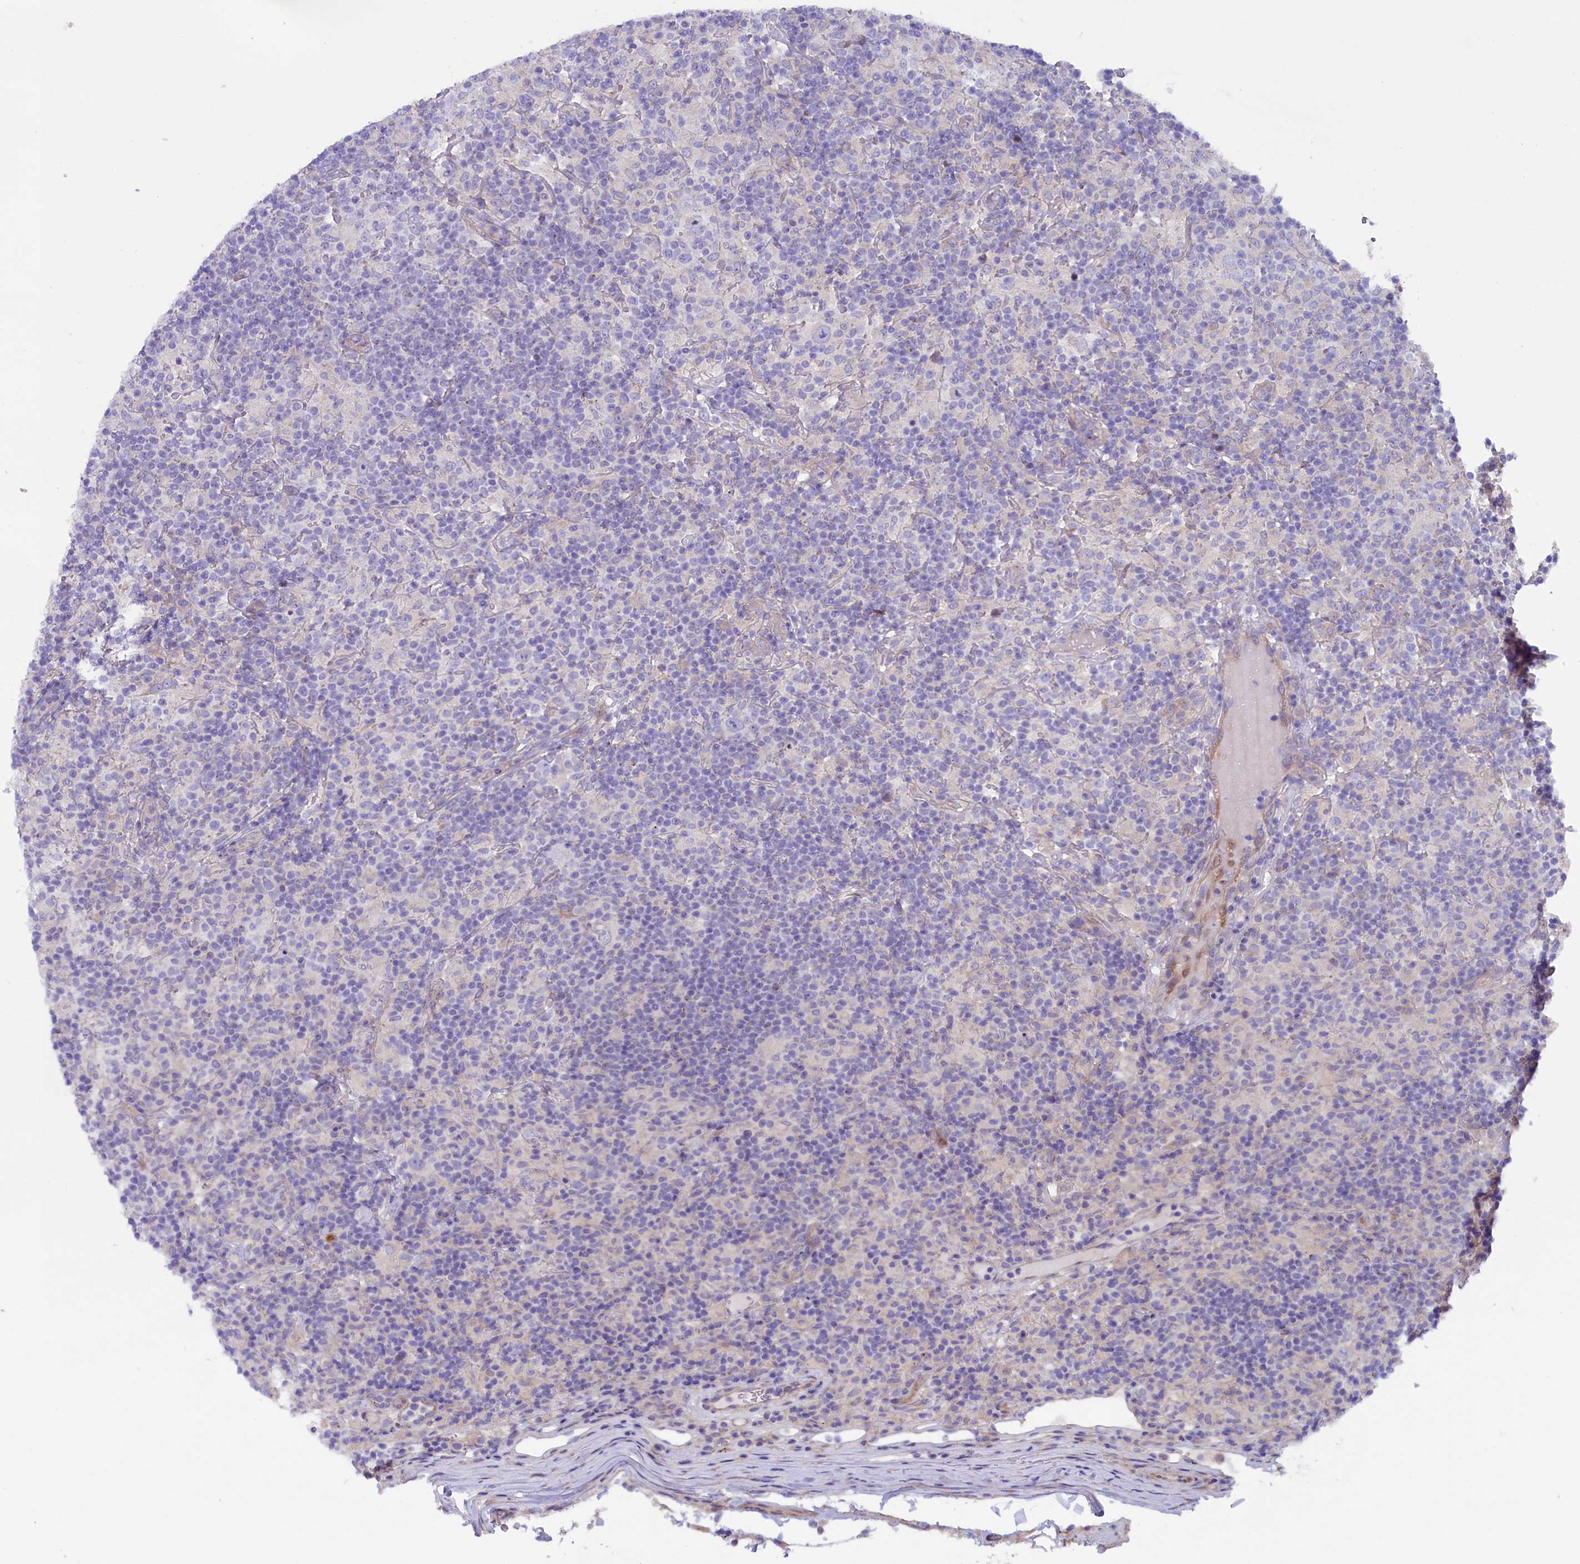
{"staining": {"intensity": "negative", "quantity": "none", "location": "none"}, "tissue": "lymphoma", "cell_type": "Tumor cells", "image_type": "cancer", "snomed": [{"axis": "morphology", "description": "Hodgkin's disease, NOS"}, {"axis": "topography", "description": "Lymph node"}], "caption": "High power microscopy image of an IHC photomicrograph of Hodgkin's disease, revealing no significant expression in tumor cells. (Stains: DAB (3,3'-diaminobenzidine) IHC with hematoxylin counter stain, Microscopy: brightfield microscopy at high magnification).", "gene": "GPR108", "patient": {"sex": "male", "age": 70}}